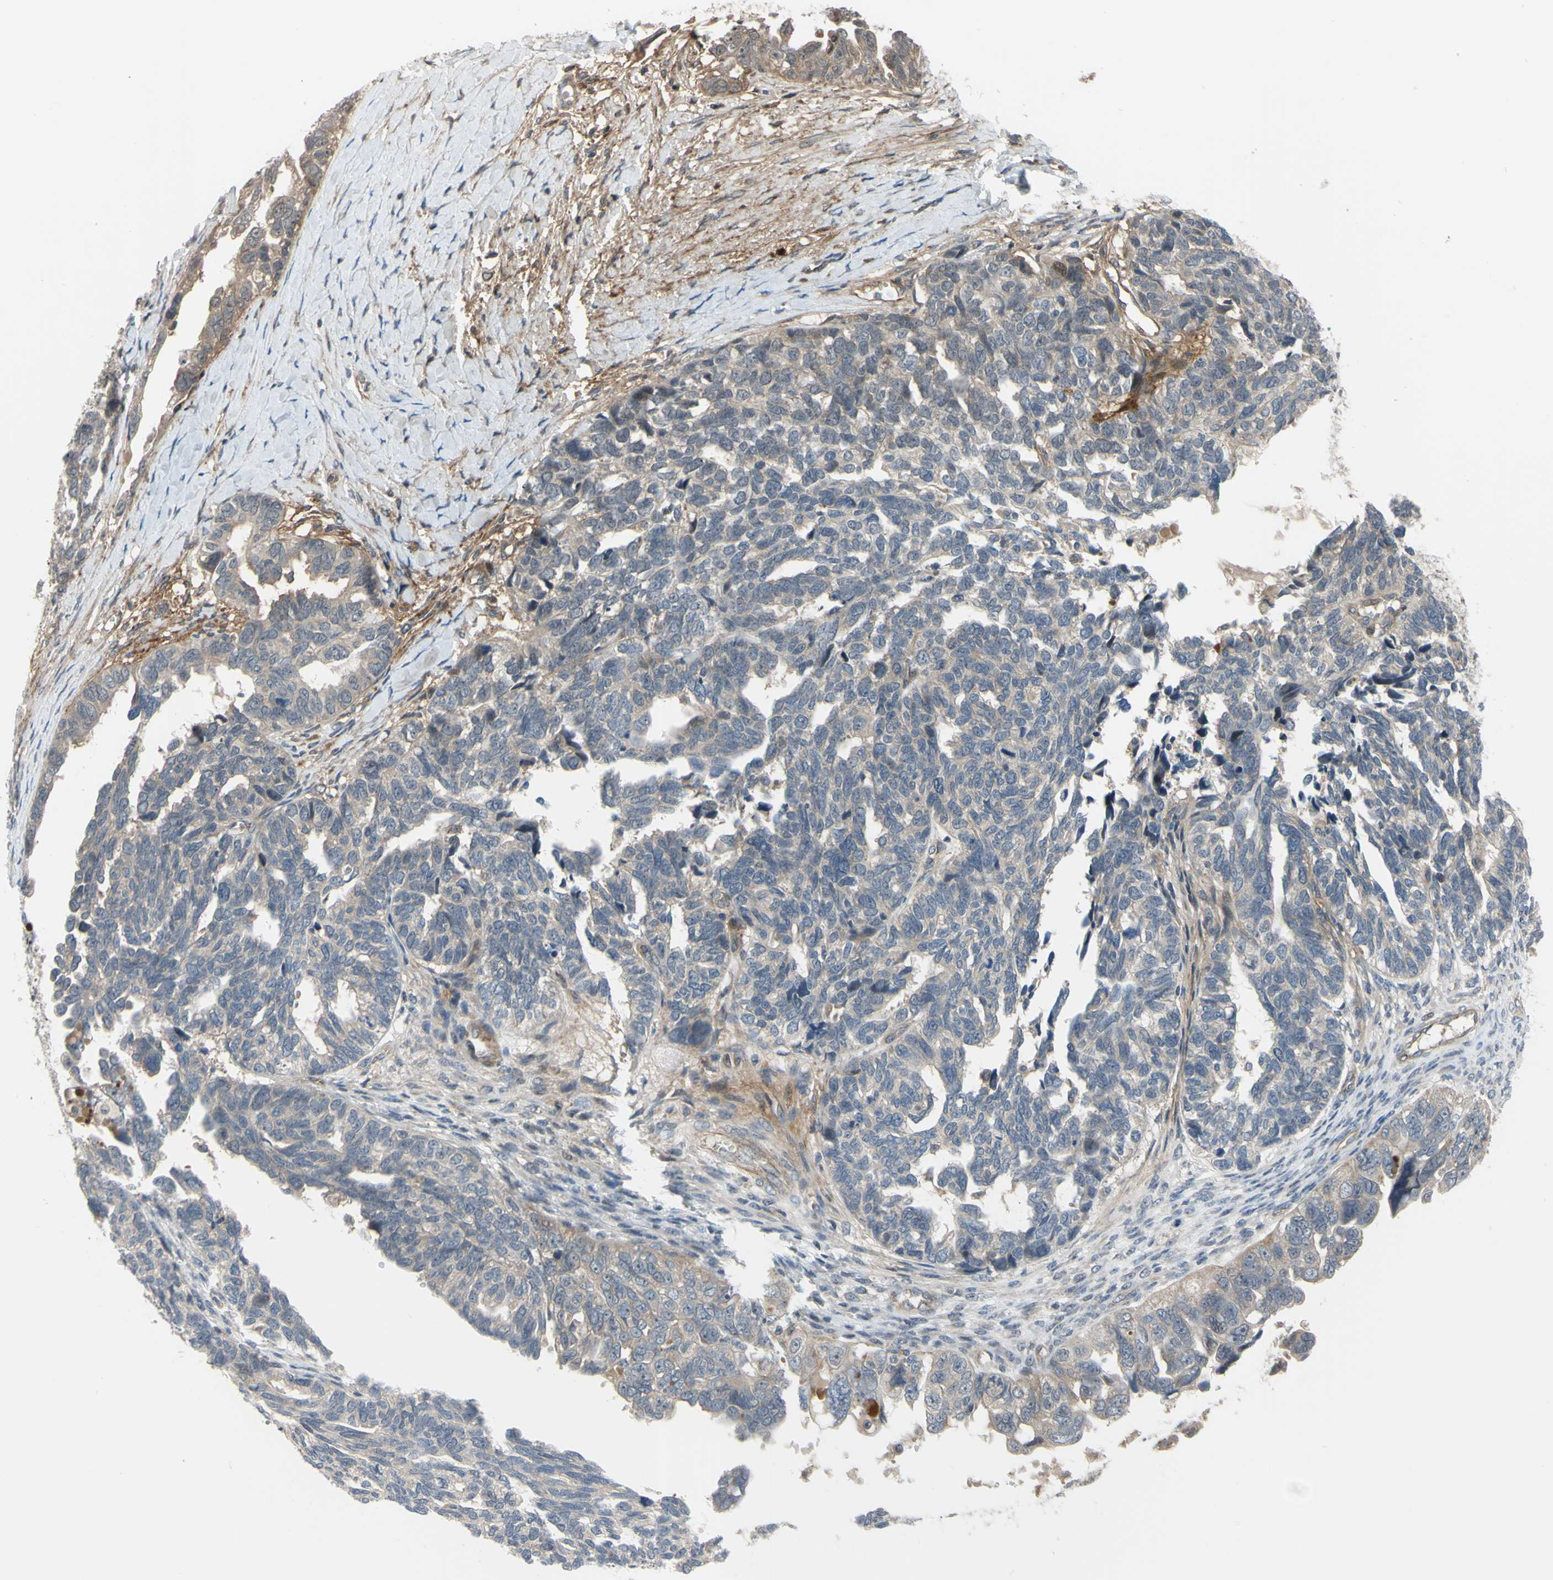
{"staining": {"intensity": "weak", "quantity": ">75%", "location": "cytoplasmic/membranous"}, "tissue": "ovarian cancer", "cell_type": "Tumor cells", "image_type": "cancer", "snomed": [{"axis": "morphology", "description": "Cystadenocarcinoma, serous, NOS"}, {"axis": "topography", "description": "Ovary"}], "caption": "Weak cytoplasmic/membranous positivity is identified in approximately >75% of tumor cells in ovarian cancer (serous cystadenocarcinoma).", "gene": "COMMD9", "patient": {"sex": "female", "age": 79}}